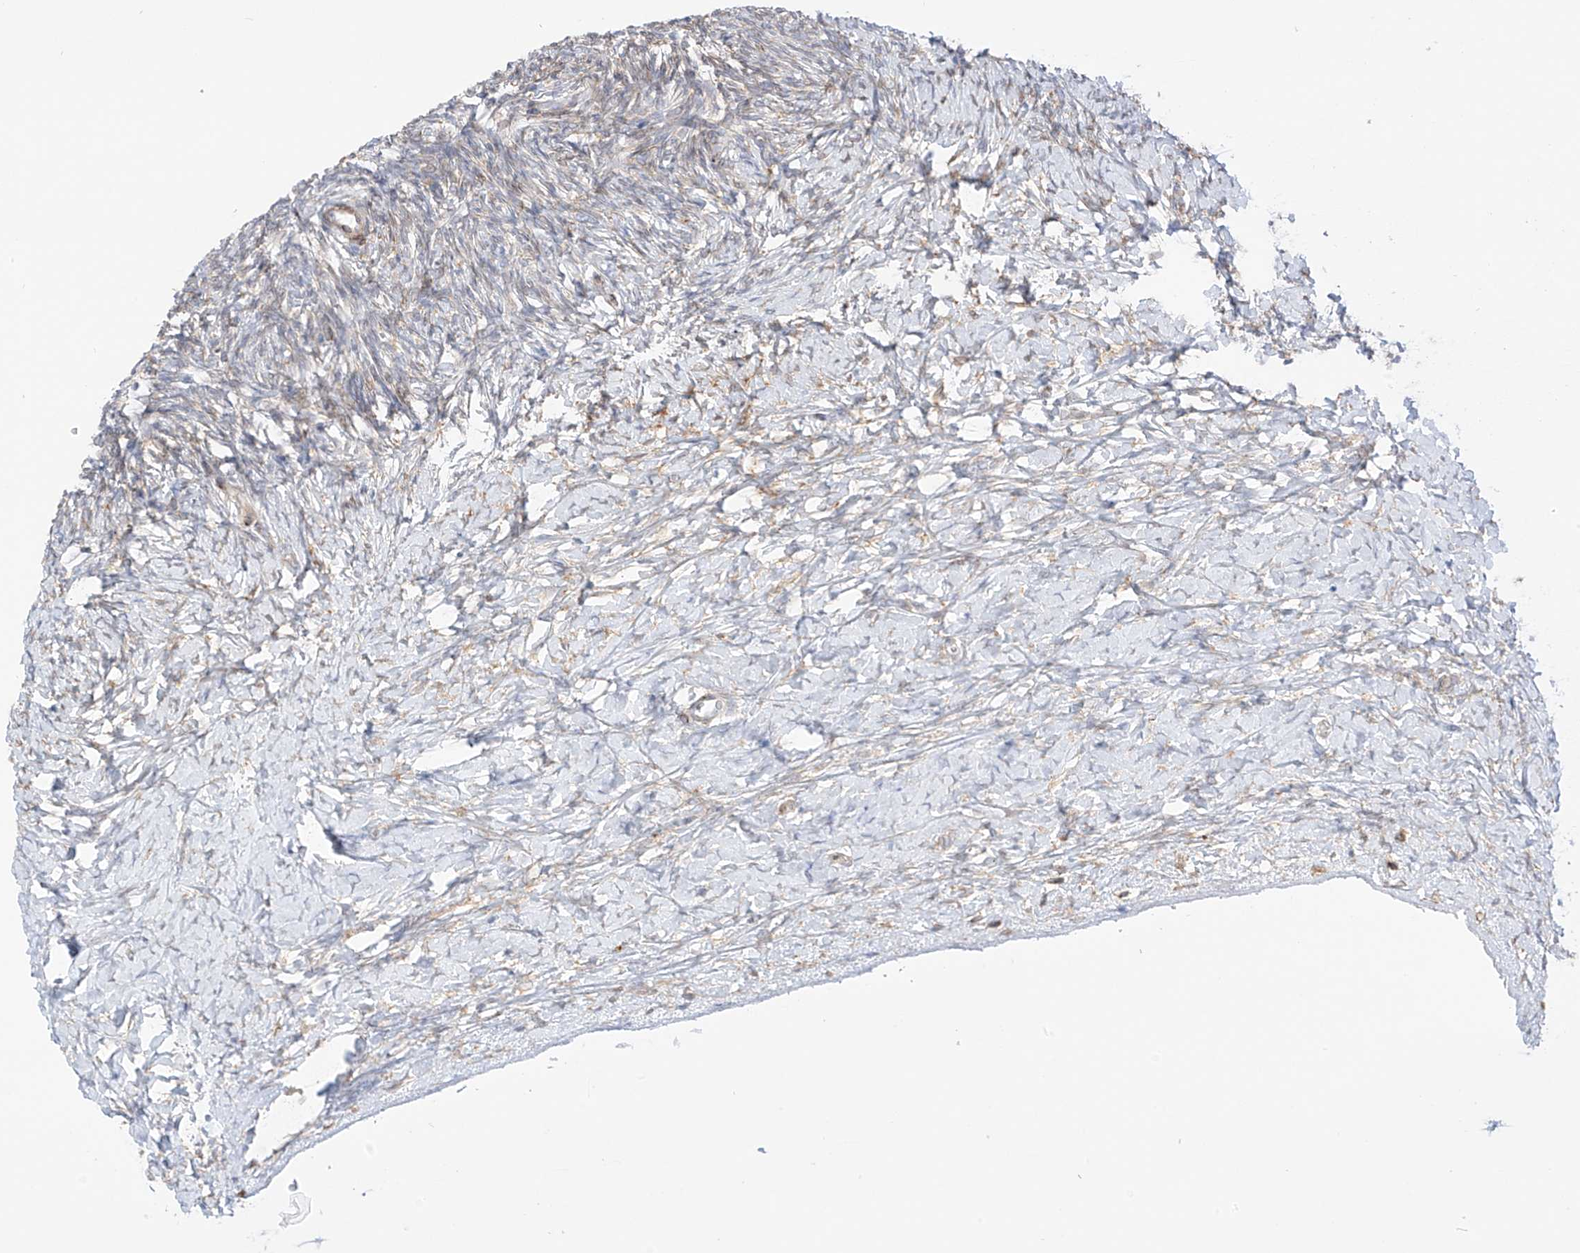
{"staining": {"intensity": "negative", "quantity": "none", "location": "none"}, "tissue": "ovary", "cell_type": "Ovarian stroma cells", "image_type": "normal", "snomed": [{"axis": "morphology", "description": "Normal tissue, NOS"}, {"axis": "morphology", "description": "Developmental malformation"}, {"axis": "topography", "description": "Ovary"}], "caption": "This is an immunohistochemistry photomicrograph of normal ovary. There is no expression in ovarian stroma cells.", "gene": "PCYOX1", "patient": {"sex": "female", "age": 39}}